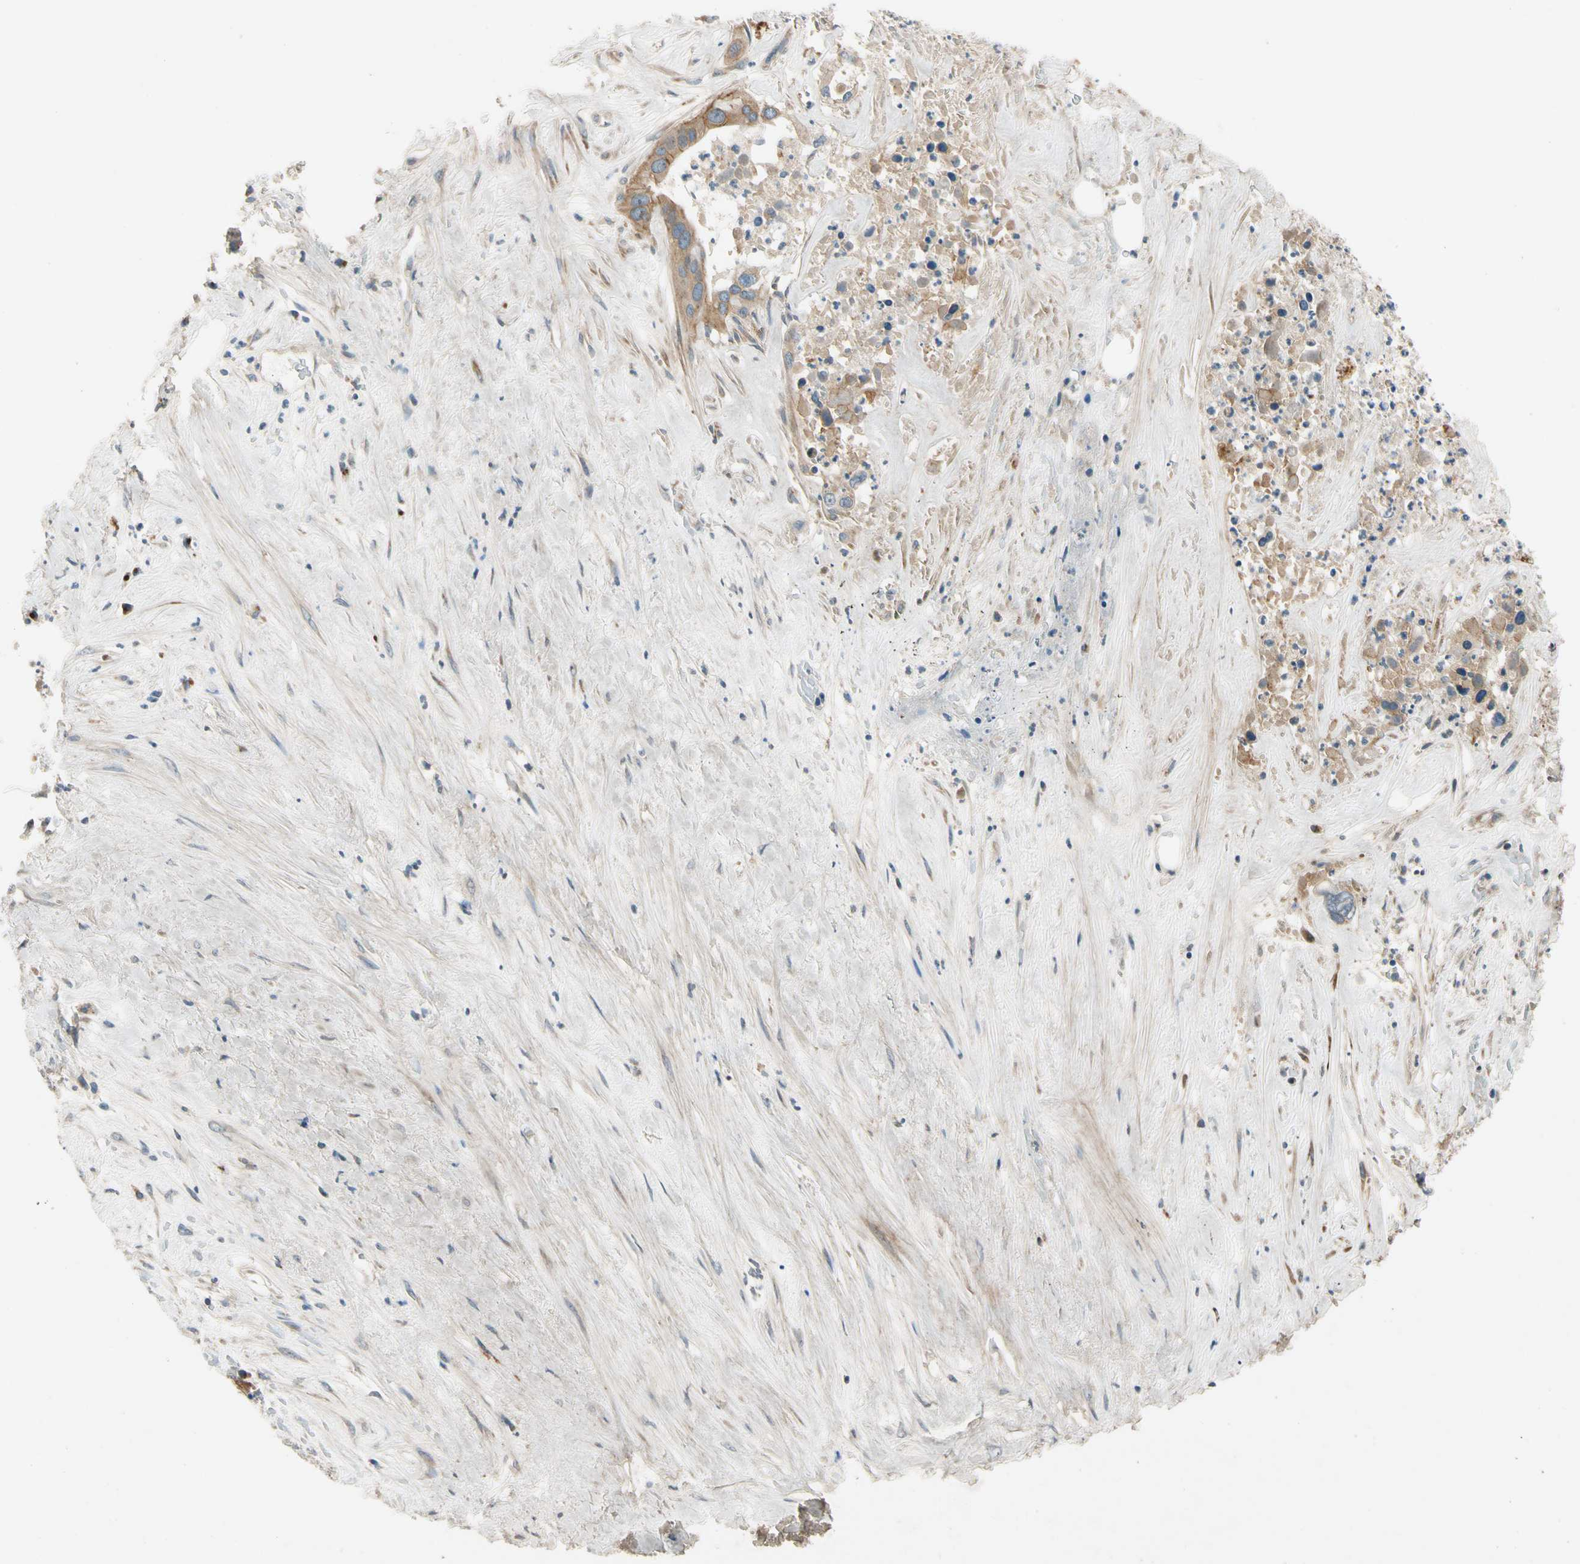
{"staining": {"intensity": "moderate", "quantity": ">75%", "location": "cytoplasmic/membranous"}, "tissue": "liver cancer", "cell_type": "Tumor cells", "image_type": "cancer", "snomed": [{"axis": "morphology", "description": "Cholangiocarcinoma"}, {"axis": "topography", "description": "Liver"}], "caption": "Liver cholangiocarcinoma stained for a protein (brown) shows moderate cytoplasmic/membranous positive positivity in about >75% of tumor cells.", "gene": "MST1R", "patient": {"sex": "female", "age": 65}}